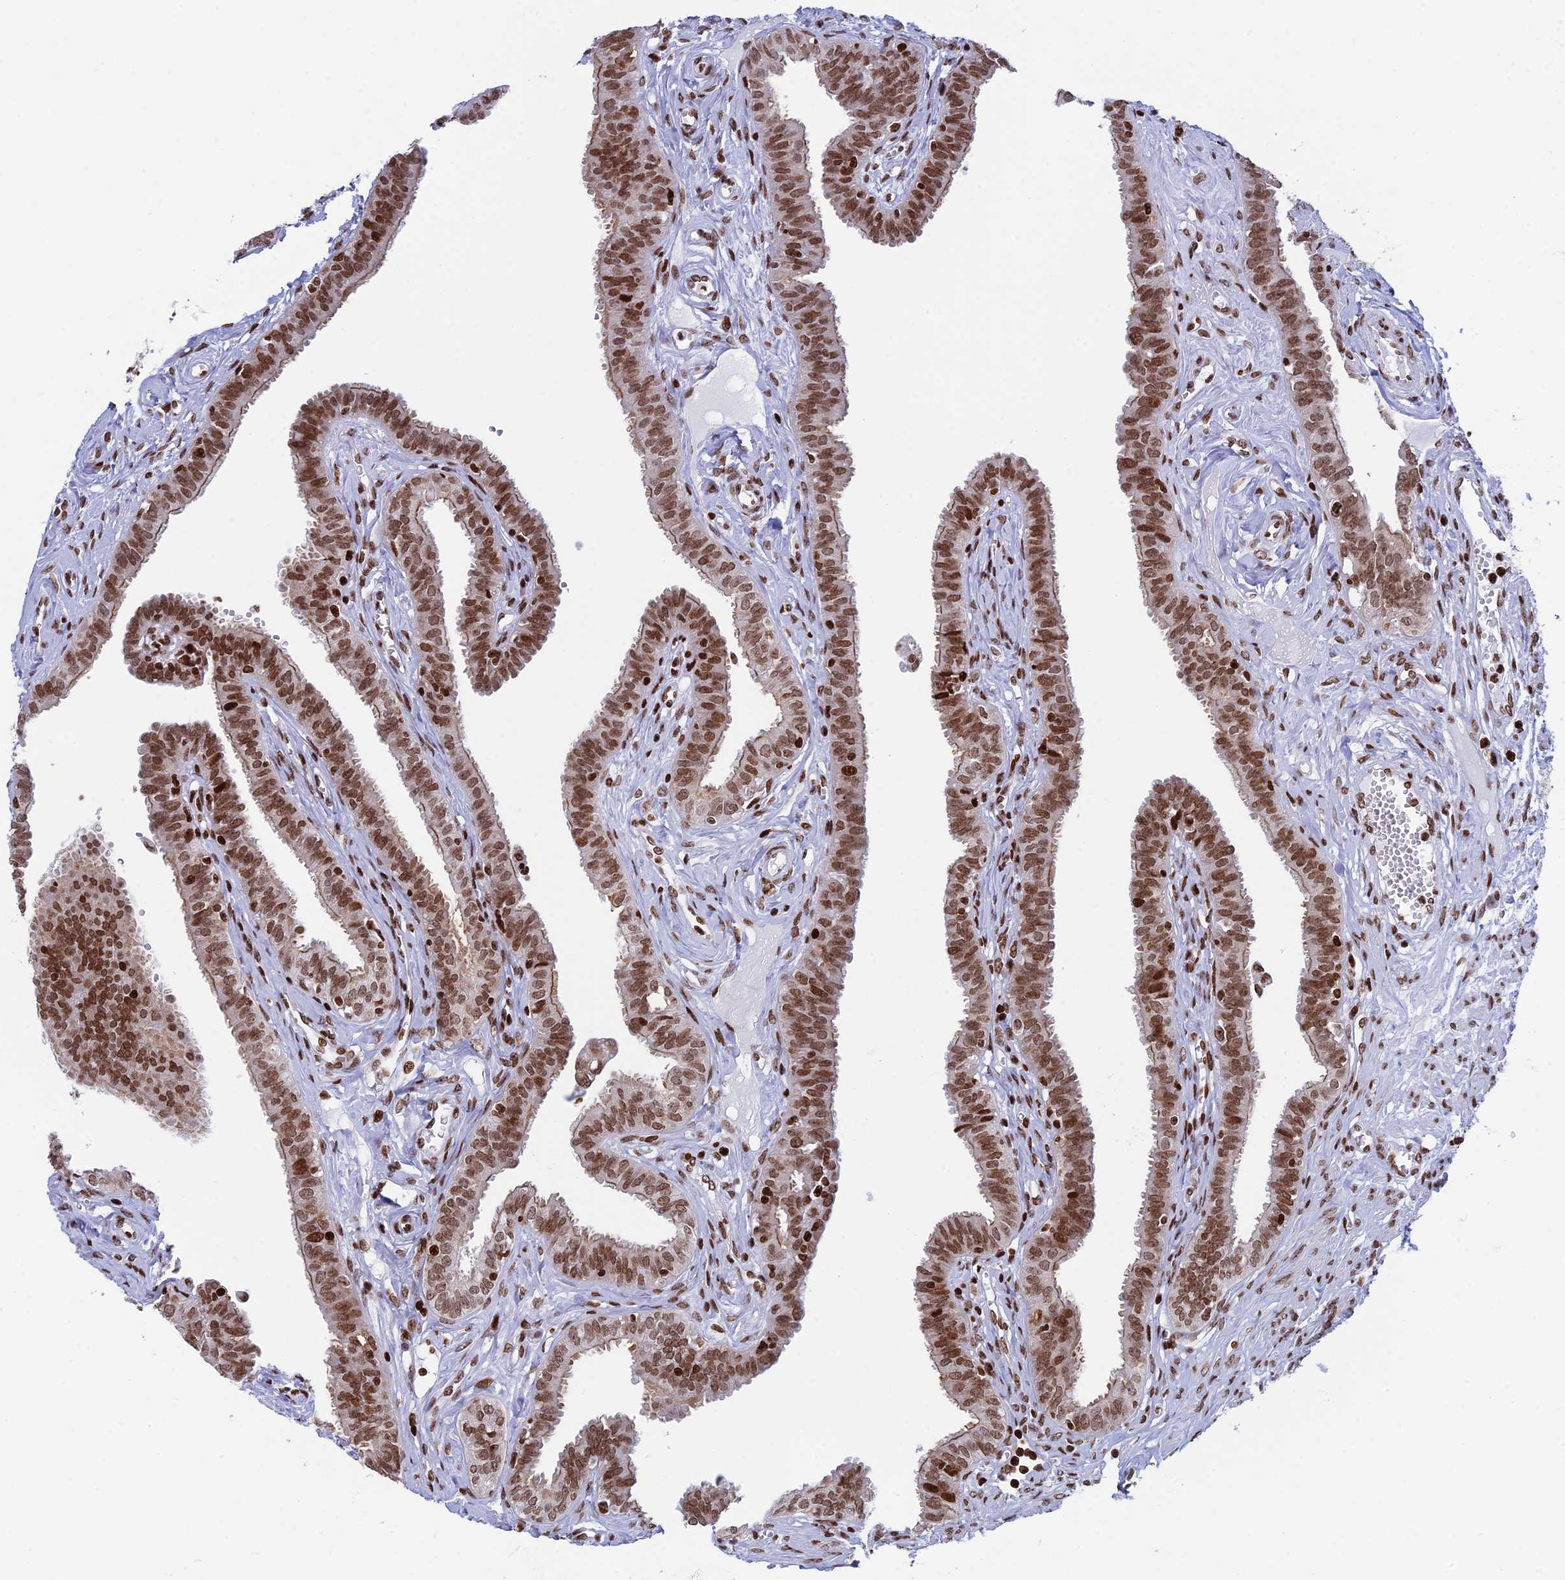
{"staining": {"intensity": "moderate", "quantity": ">75%", "location": "nuclear"}, "tissue": "fallopian tube", "cell_type": "Glandular cells", "image_type": "normal", "snomed": [{"axis": "morphology", "description": "Normal tissue, NOS"}, {"axis": "morphology", "description": "Carcinoma, NOS"}, {"axis": "topography", "description": "Fallopian tube"}, {"axis": "topography", "description": "Ovary"}], "caption": "Protein positivity by IHC displays moderate nuclear staining in approximately >75% of glandular cells in benign fallopian tube.", "gene": "RPAP1", "patient": {"sex": "female", "age": 59}}